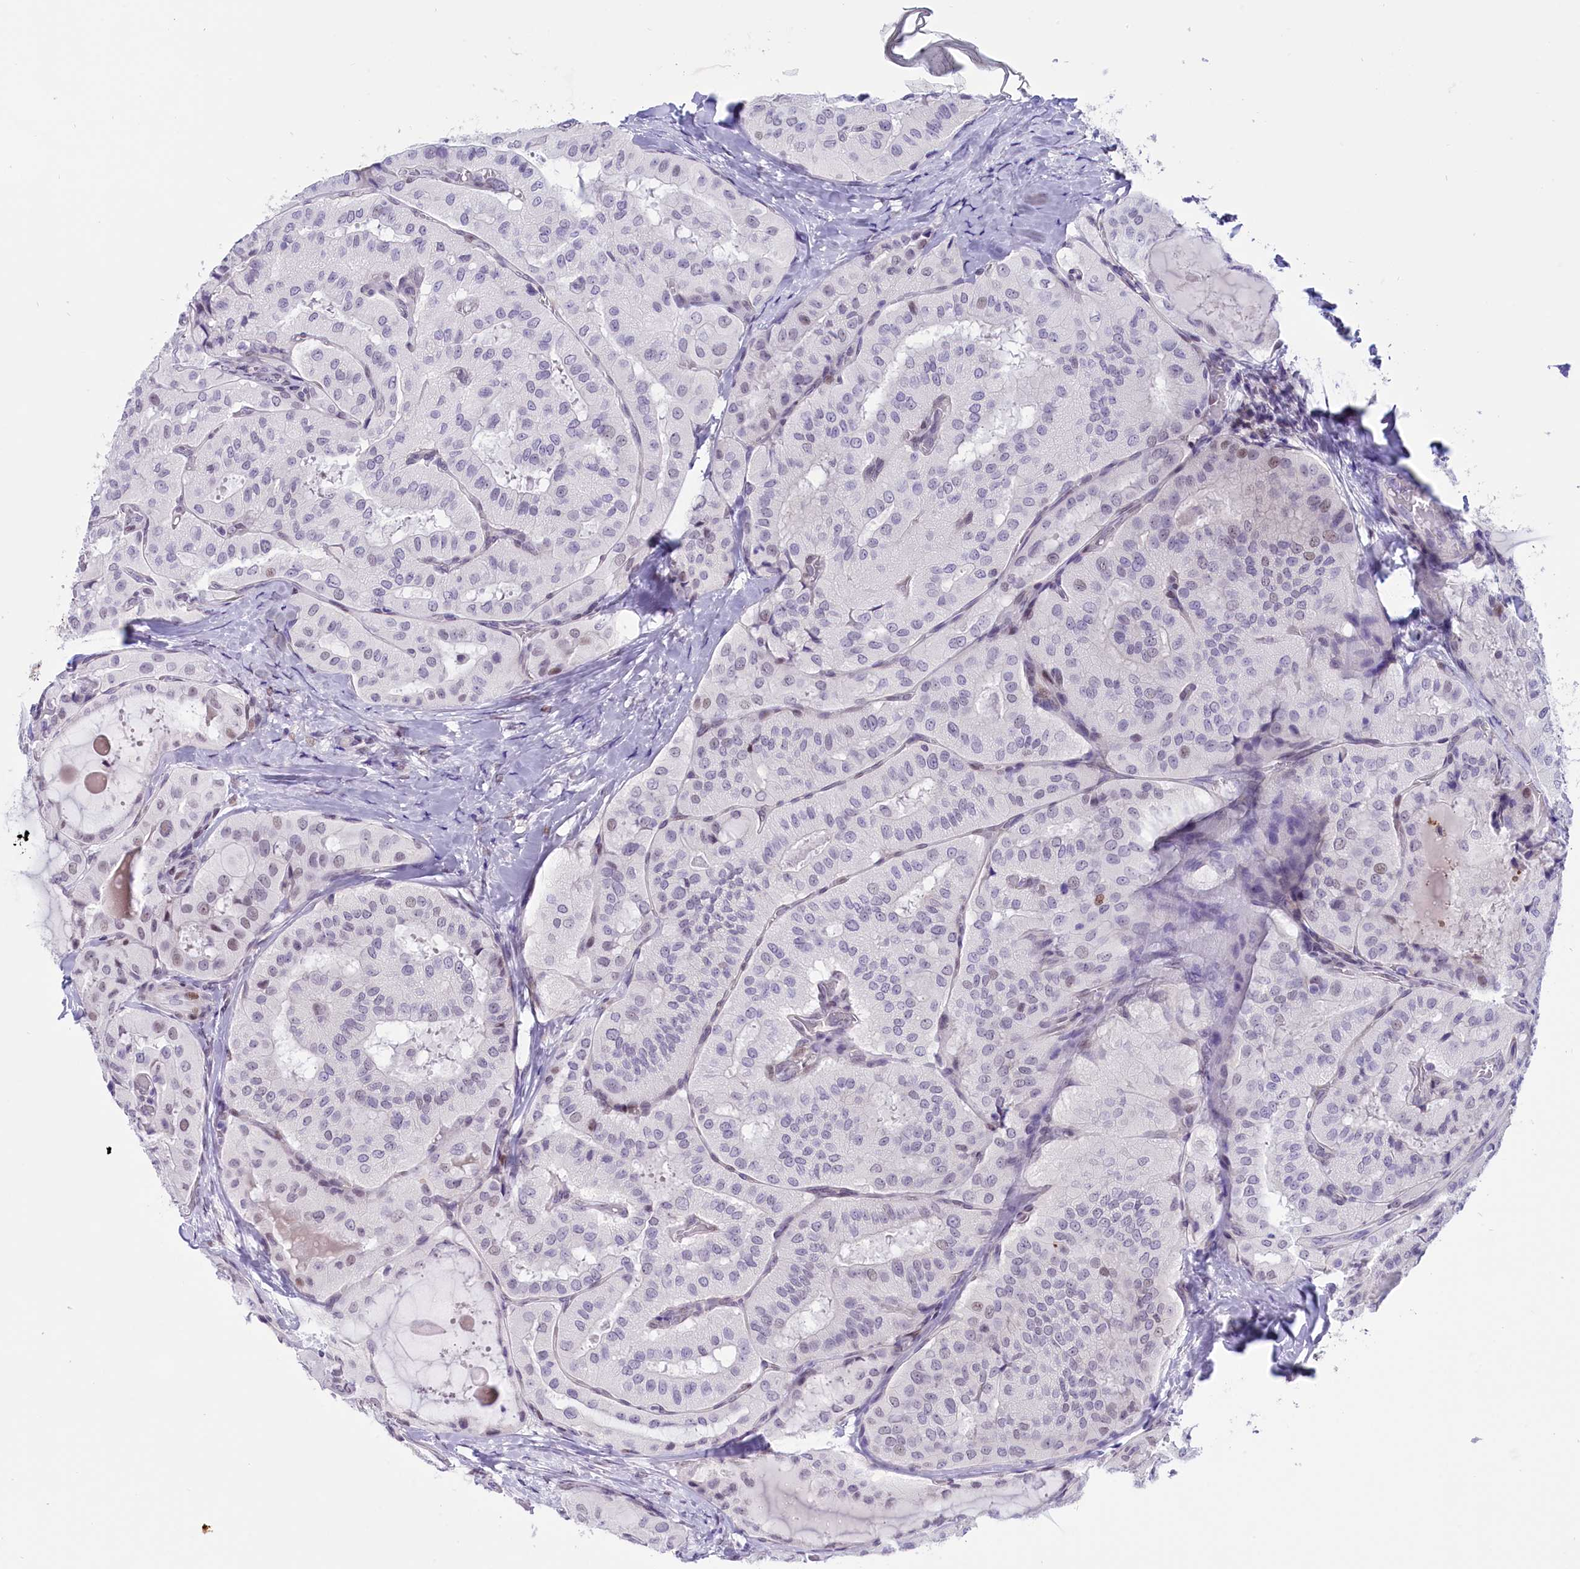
{"staining": {"intensity": "weak", "quantity": "<25%", "location": "nuclear"}, "tissue": "thyroid cancer", "cell_type": "Tumor cells", "image_type": "cancer", "snomed": [{"axis": "morphology", "description": "Normal tissue, NOS"}, {"axis": "morphology", "description": "Papillary adenocarcinoma, NOS"}, {"axis": "topography", "description": "Thyroid gland"}], "caption": "IHC micrograph of neoplastic tissue: human thyroid papillary adenocarcinoma stained with DAB (3,3'-diaminobenzidine) shows no significant protein staining in tumor cells. (DAB (3,3'-diaminobenzidine) immunohistochemistry (IHC) visualized using brightfield microscopy, high magnification).", "gene": "RPS6KB1", "patient": {"sex": "female", "age": 59}}